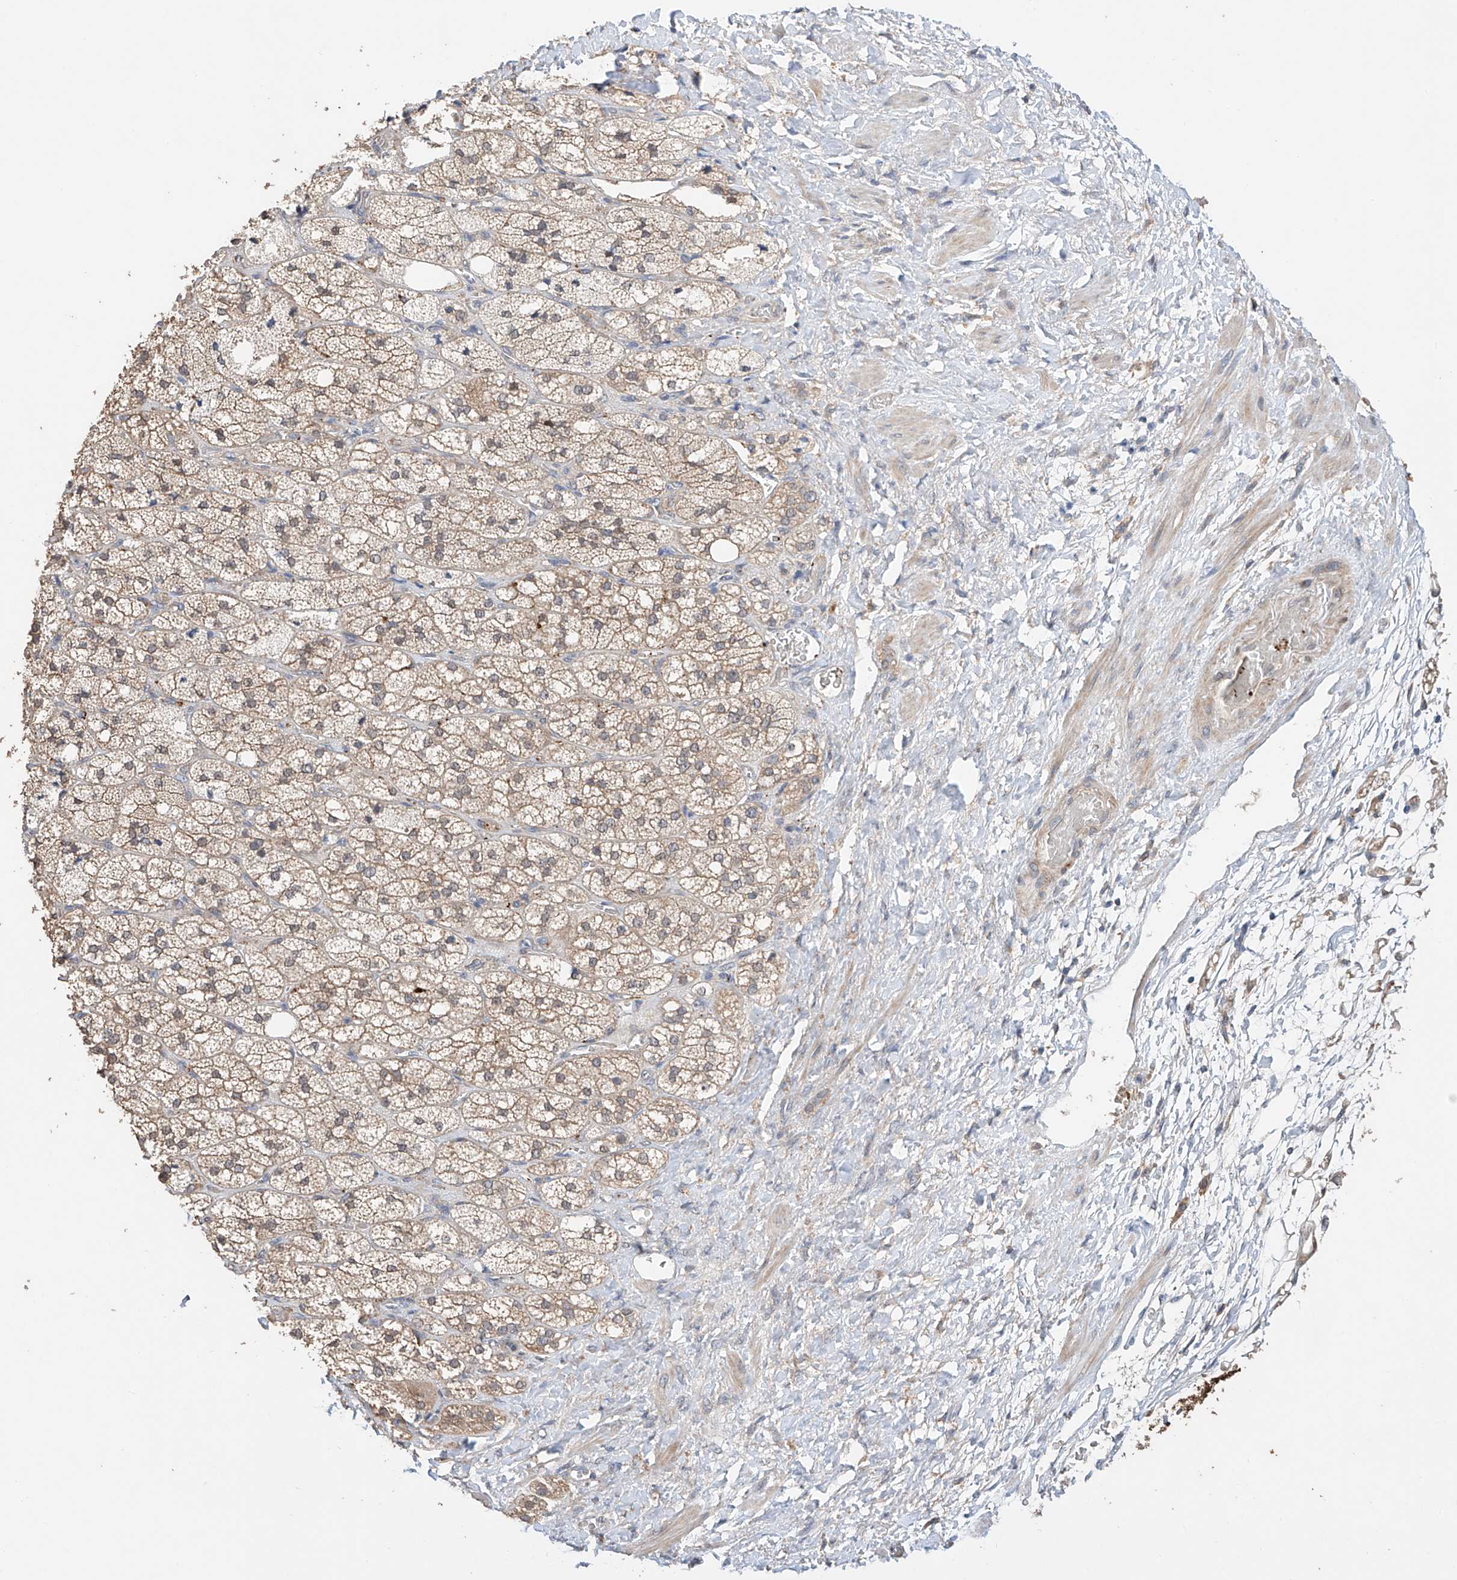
{"staining": {"intensity": "moderate", "quantity": "25%-75%", "location": "cytoplasmic/membranous,nuclear"}, "tissue": "adrenal gland", "cell_type": "Glandular cells", "image_type": "normal", "snomed": [{"axis": "morphology", "description": "Normal tissue, NOS"}, {"axis": "topography", "description": "Adrenal gland"}], "caption": "Immunohistochemical staining of normal human adrenal gland demonstrates medium levels of moderate cytoplasmic/membranous,nuclear expression in about 25%-75% of glandular cells. The protein is stained brown, and the nuclei are stained in blue (DAB IHC with brightfield microscopy, high magnification).", "gene": "ZFHX2", "patient": {"sex": "male", "age": 61}}